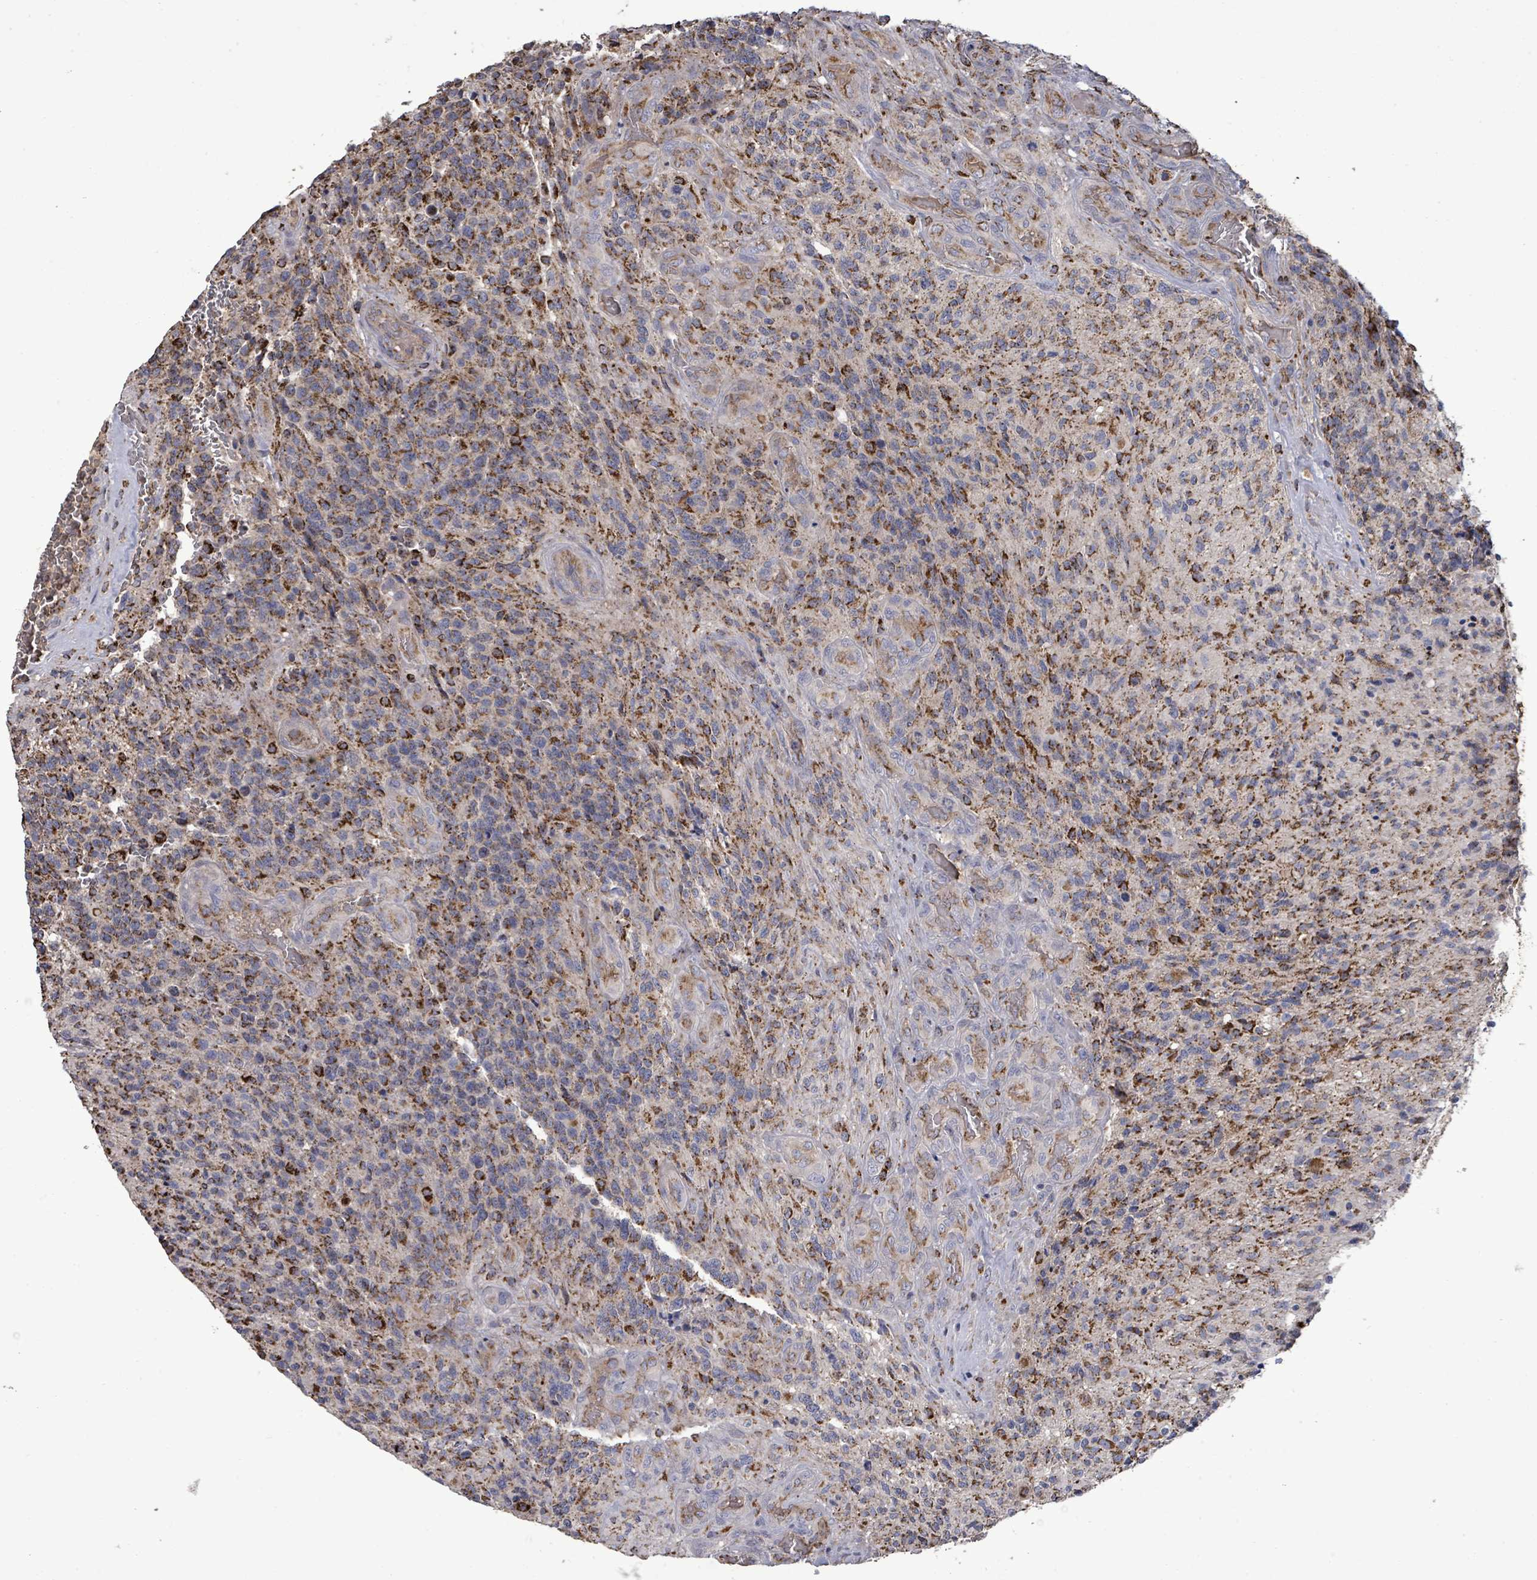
{"staining": {"intensity": "strong", "quantity": ">75%", "location": "cytoplasmic/membranous"}, "tissue": "glioma", "cell_type": "Tumor cells", "image_type": "cancer", "snomed": [{"axis": "morphology", "description": "Glioma, malignant, High grade"}, {"axis": "topography", "description": "Brain"}], "caption": "The histopathology image shows a brown stain indicating the presence of a protein in the cytoplasmic/membranous of tumor cells in malignant high-grade glioma. The staining is performed using DAB brown chromogen to label protein expression. The nuclei are counter-stained blue using hematoxylin.", "gene": "MTMR12", "patient": {"sex": "male", "age": 36}}